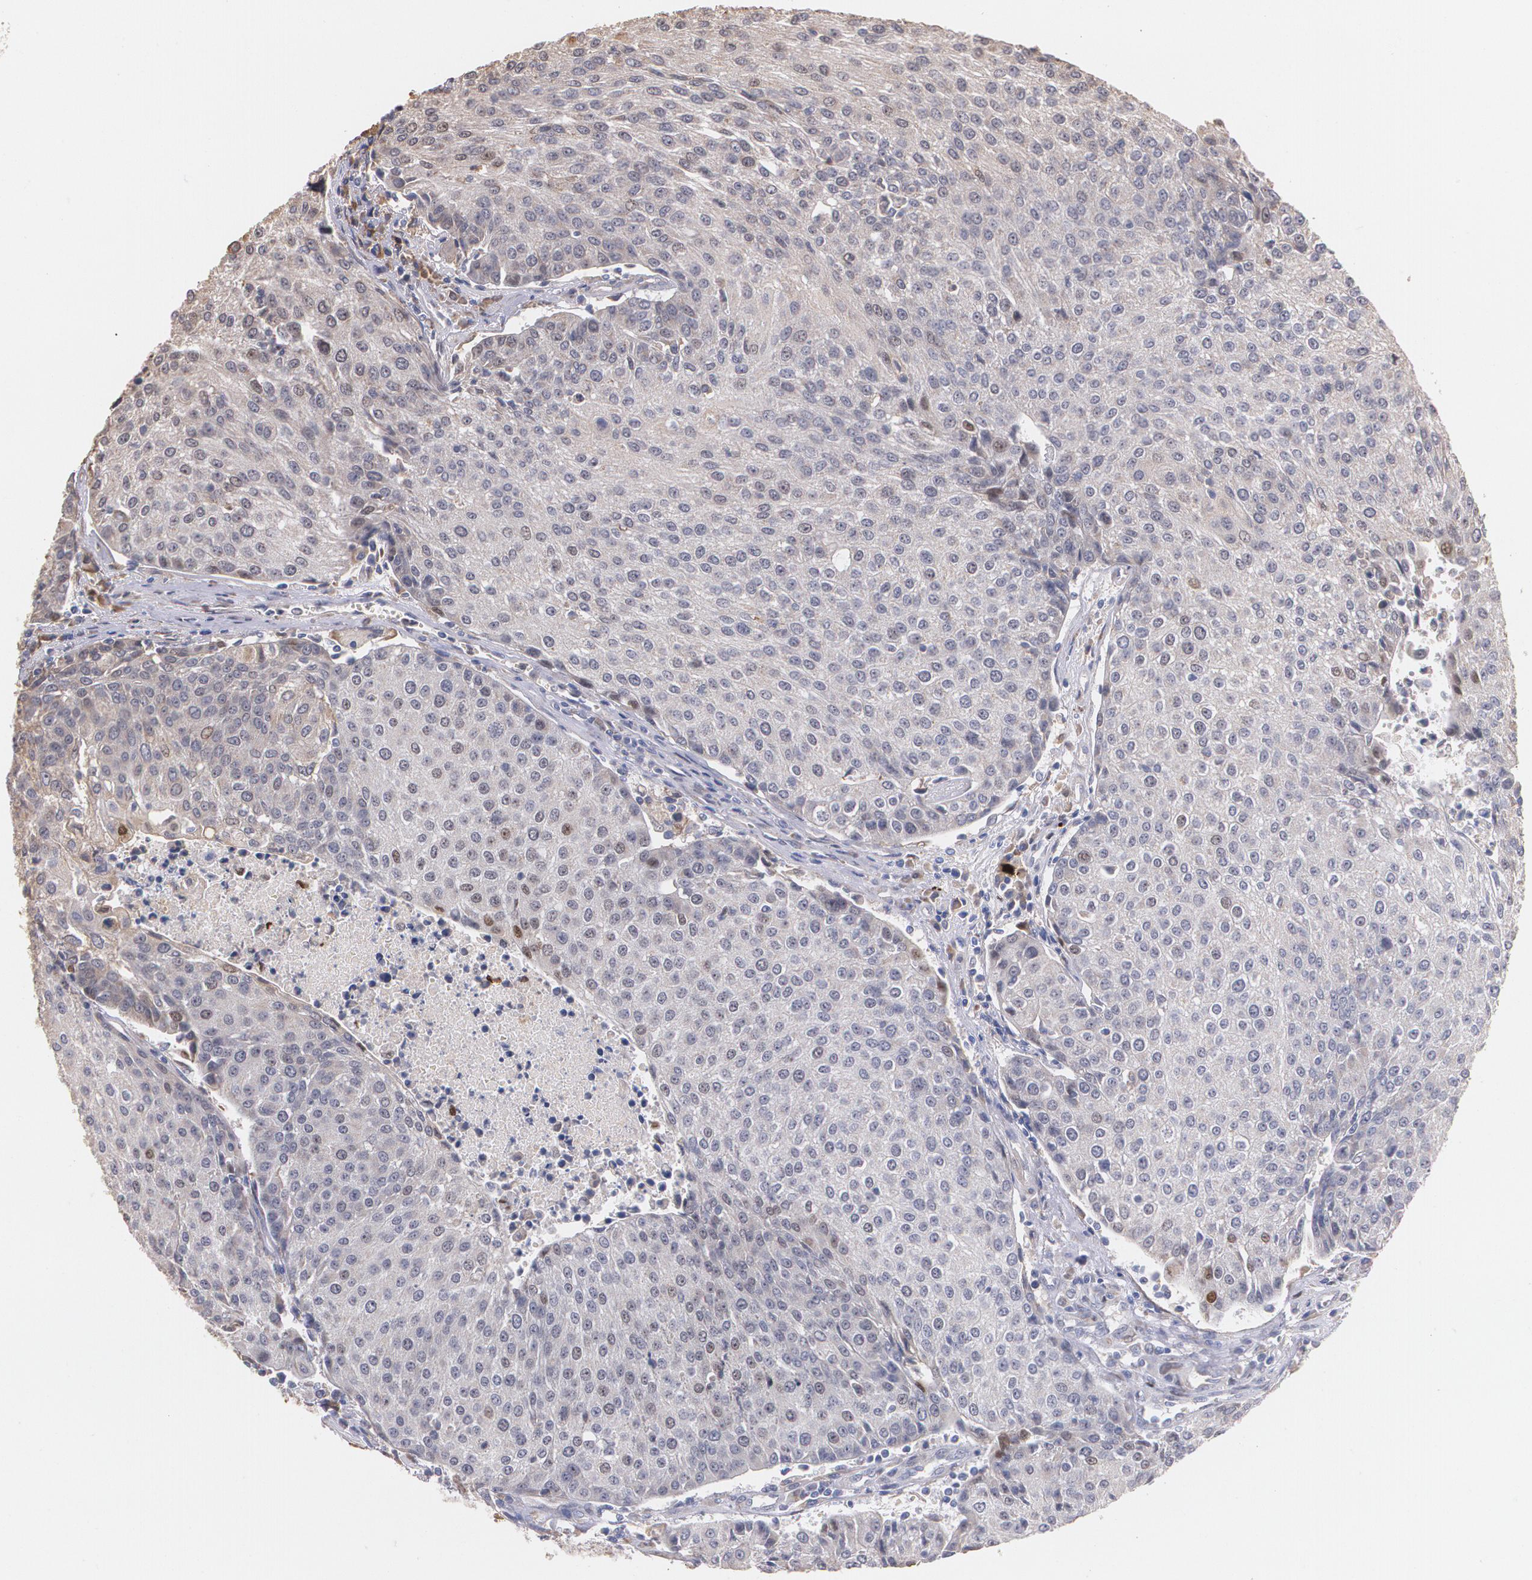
{"staining": {"intensity": "weak", "quantity": "<25%", "location": "nuclear"}, "tissue": "urothelial cancer", "cell_type": "Tumor cells", "image_type": "cancer", "snomed": [{"axis": "morphology", "description": "Urothelial carcinoma, High grade"}, {"axis": "topography", "description": "Urinary bladder"}], "caption": "IHC of urothelial cancer reveals no expression in tumor cells.", "gene": "ATF3", "patient": {"sex": "female", "age": 85}}